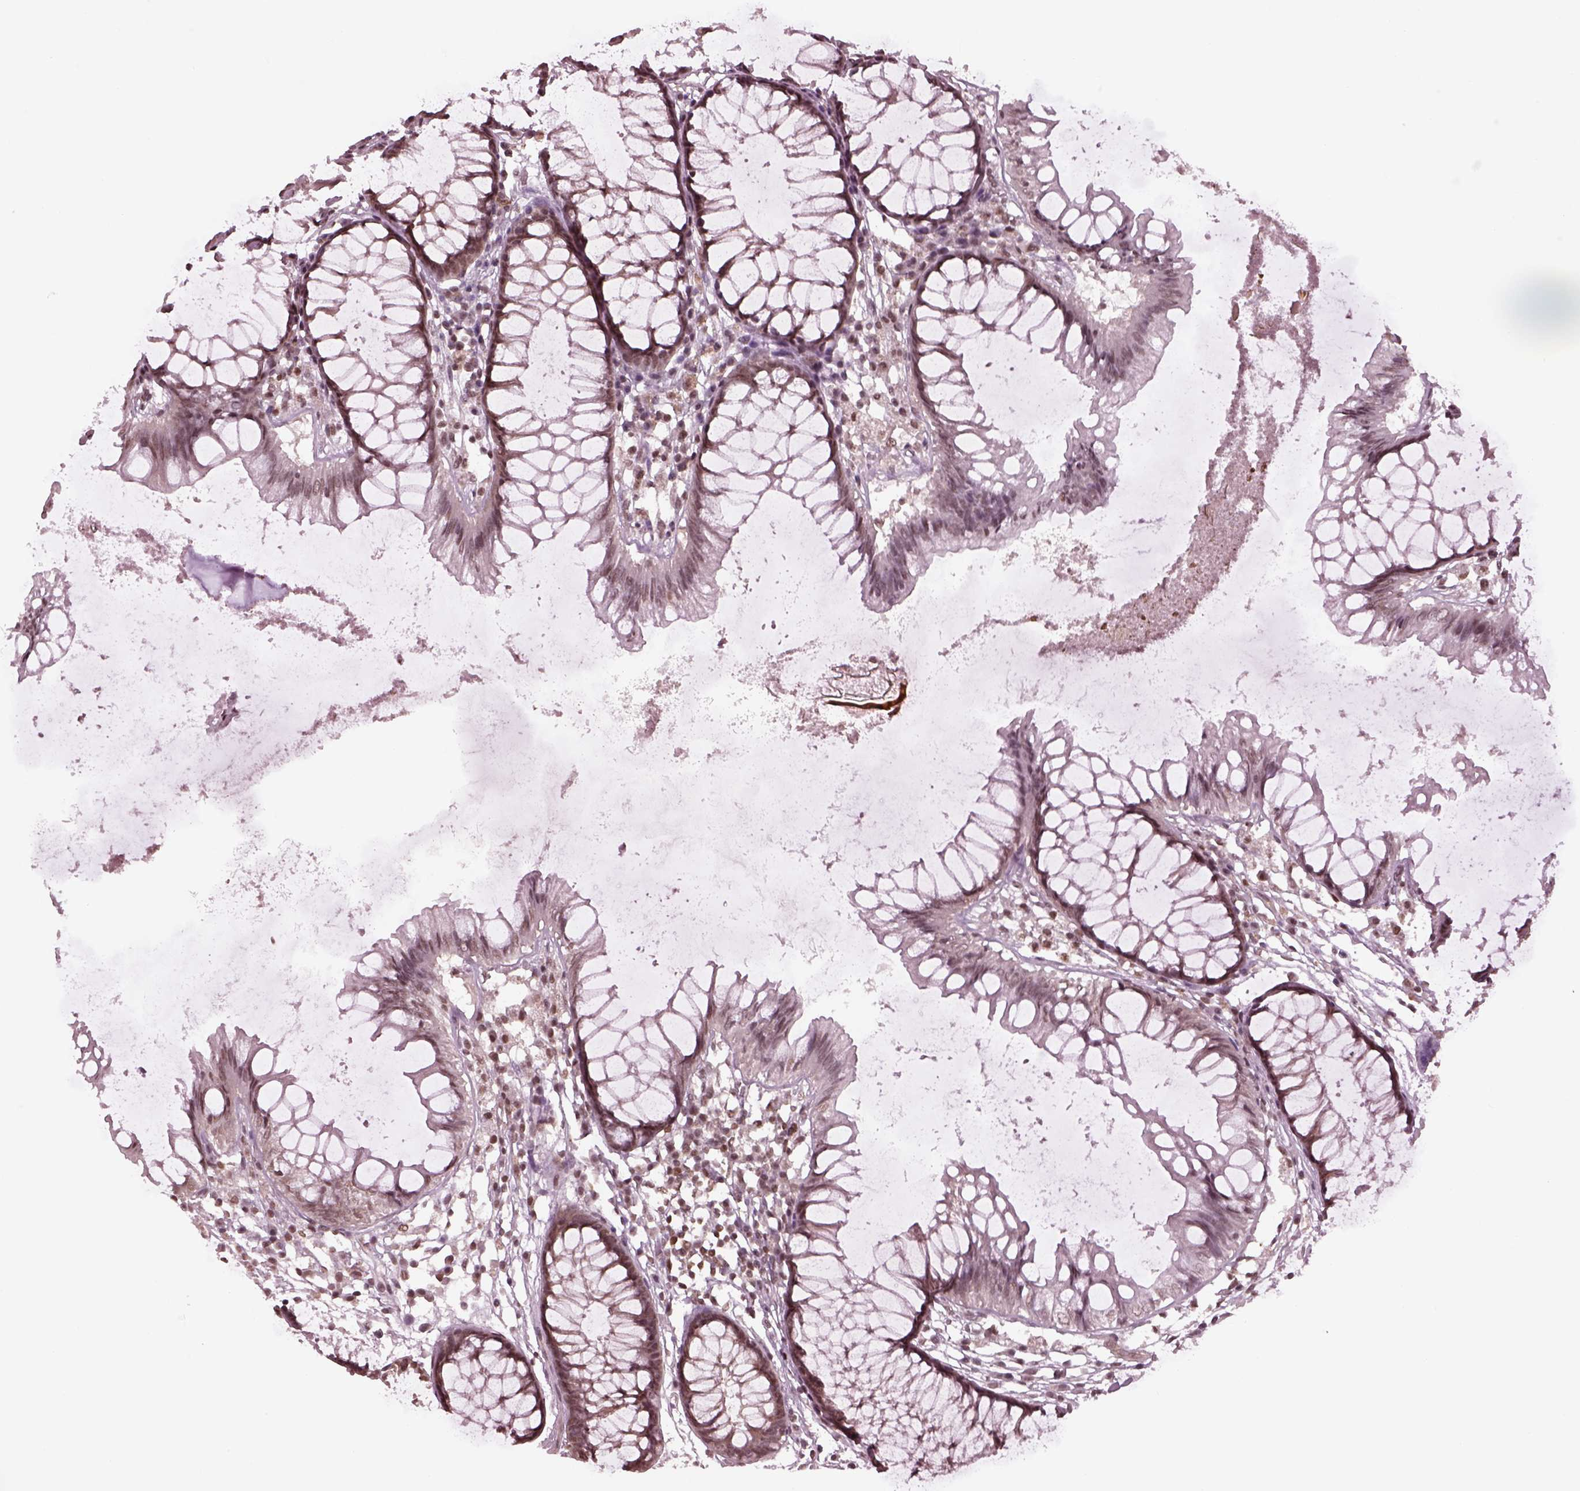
{"staining": {"intensity": "negative", "quantity": "none", "location": "none"}, "tissue": "colon", "cell_type": "Endothelial cells", "image_type": "normal", "snomed": [{"axis": "morphology", "description": "Normal tissue, NOS"}, {"axis": "morphology", "description": "Adenocarcinoma, NOS"}, {"axis": "topography", "description": "Colon"}], "caption": "The image demonstrates no staining of endothelial cells in normal colon. Brightfield microscopy of immunohistochemistry stained with DAB (3,3'-diaminobenzidine) (brown) and hematoxylin (blue), captured at high magnification.", "gene": "RUVBL2", "patient": {"sex": "male", "age": 65}}